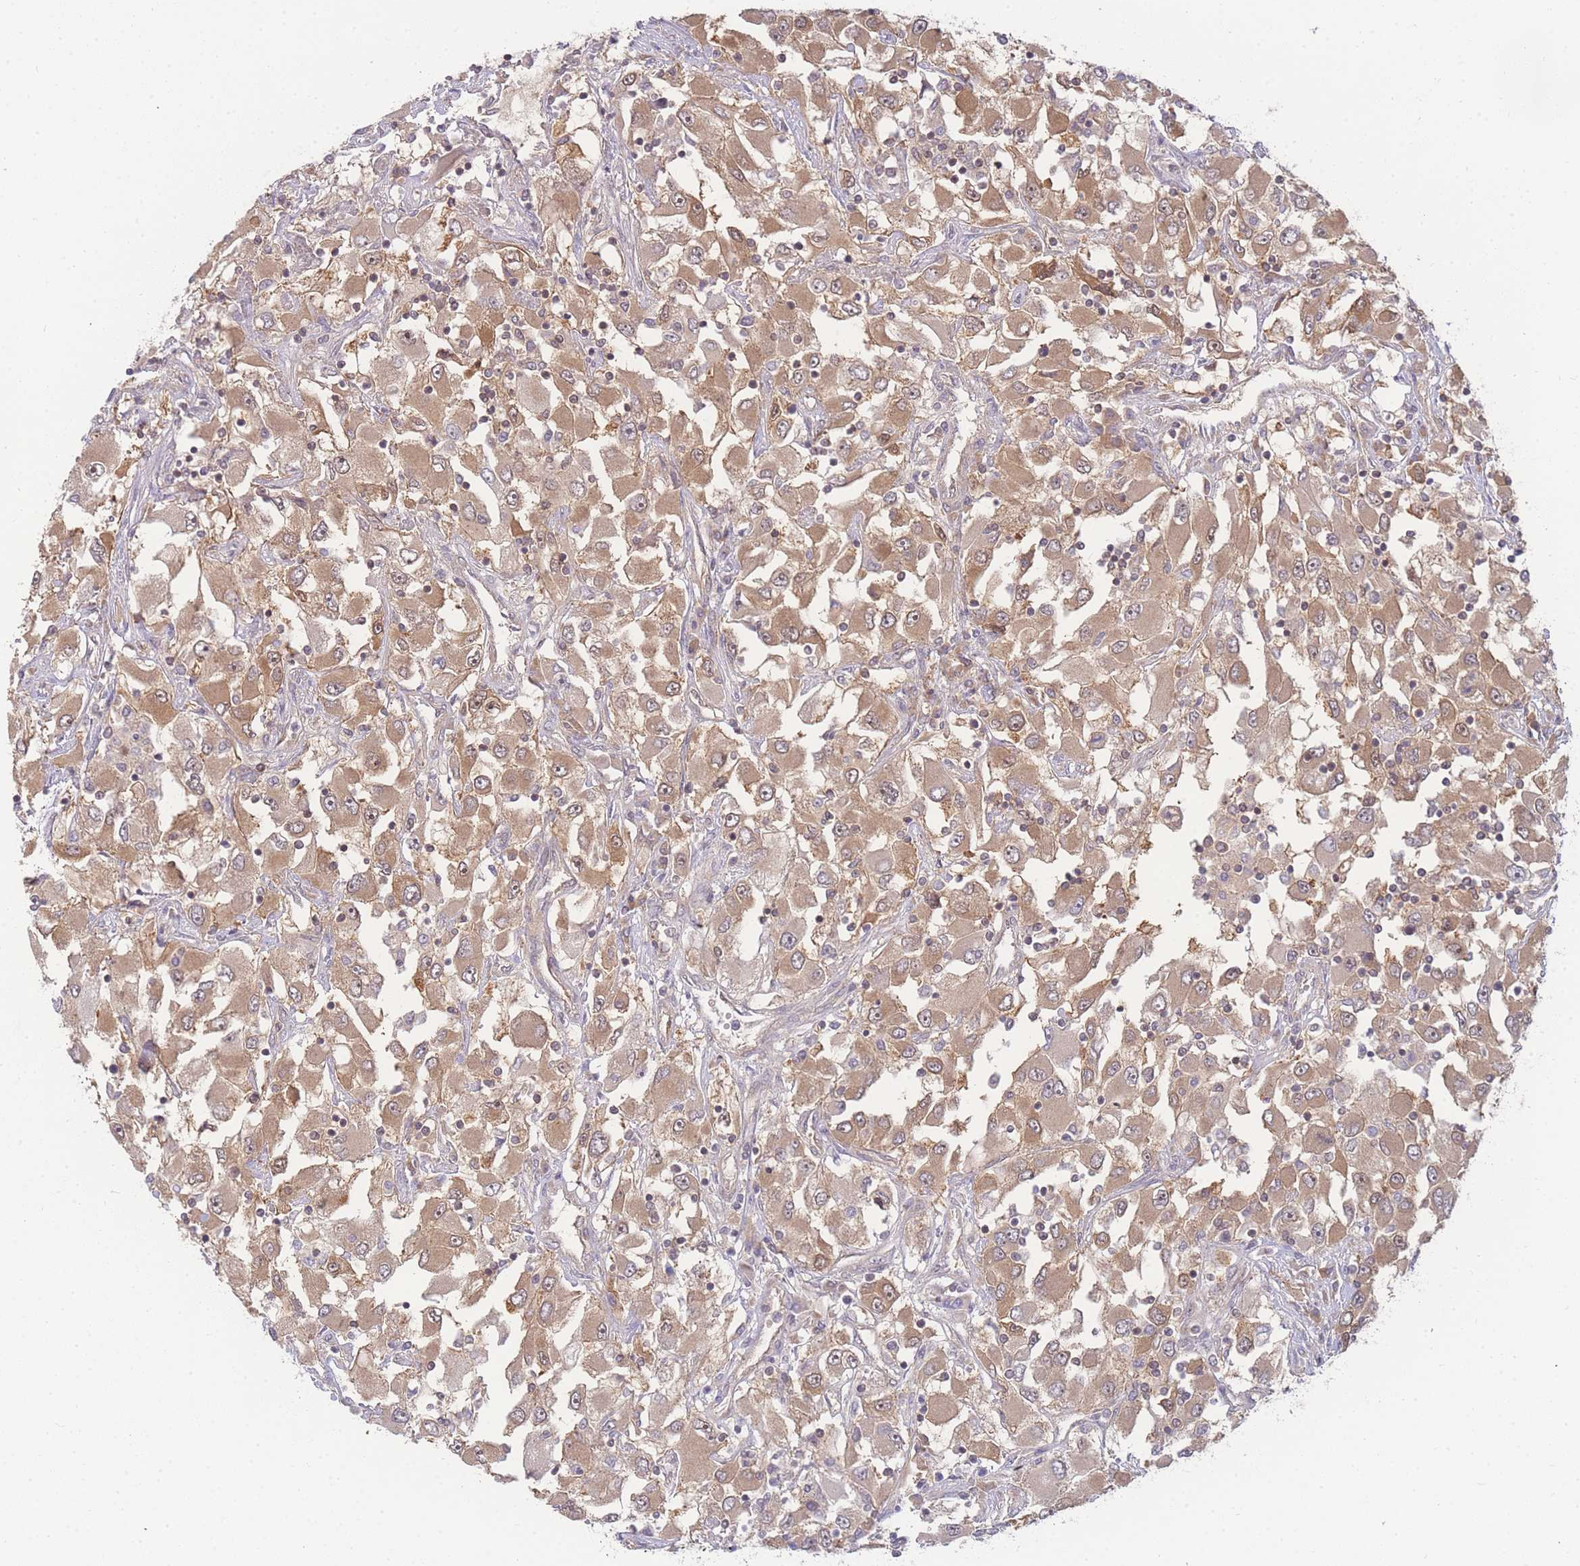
{"staining": {"intensity": "moderate", "quantity": ">75%", "location": "cytoplasmic/membranous"}, "tissue": "renal cancer", "cell_type": "Tumor cells", "image_type": "cancer", "snomed": [{"axis": "morphology", "description": "Adenocarcinoma, NOS"}, {"axis": "topography", "description": "Kidney"}], "caption": "Renal adenocarcinoma was stained to show a protein in brown. There is medium levels of moderate cytoplasmic/membranous positivity in approximately >75% of tumor cells.", "gene": "KIAA1191", "patient": {"sex": "female", "age": 52}}